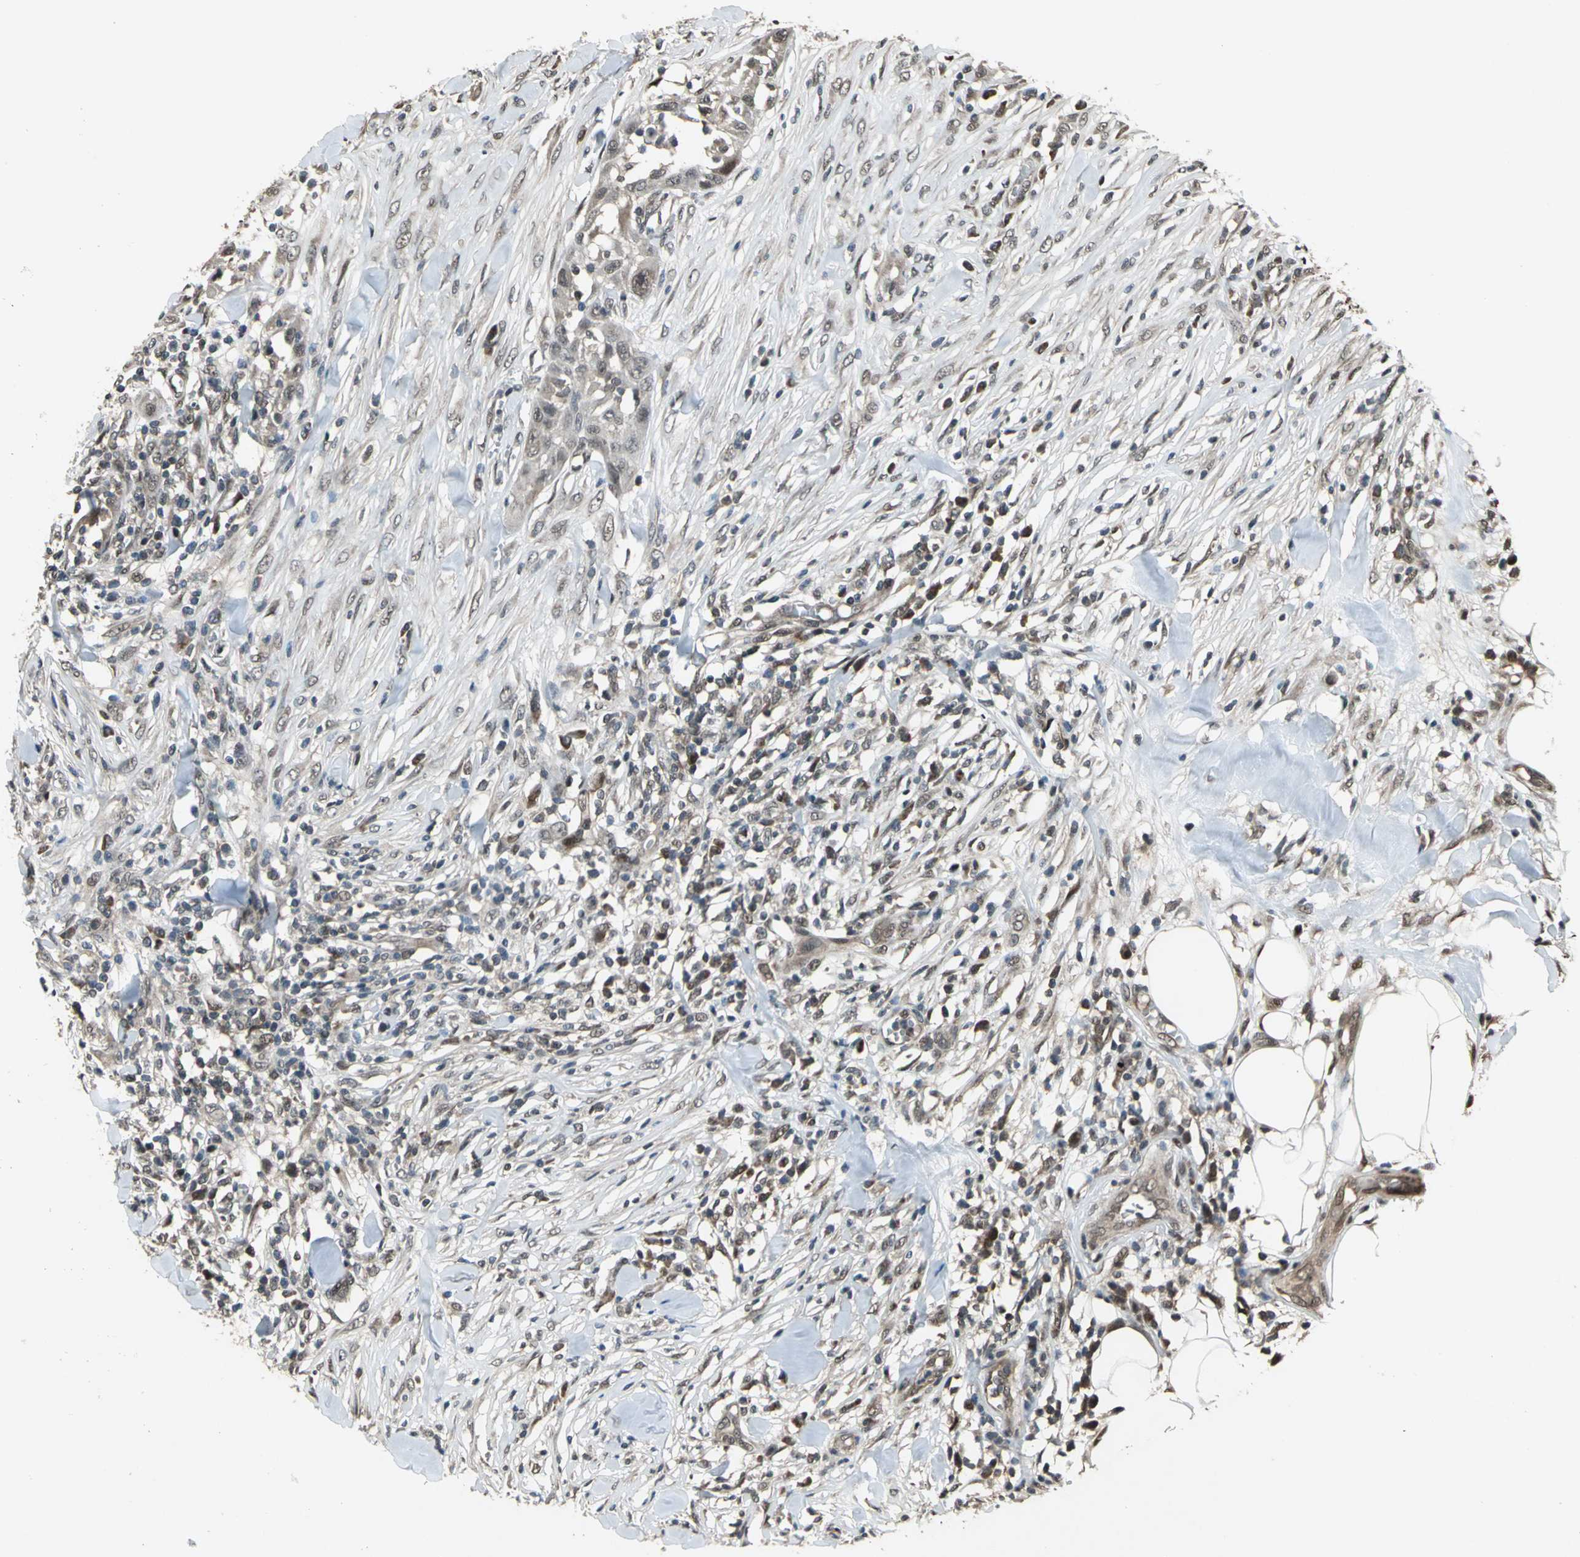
{"staining": {"intensity": "weak", "quantity": ">75%", "location": "cytoplasmic/membranous,nuclear"}, "tissue": "skin cancer", "cell_type": "Tumor cells", "image_type": "cancer", "snomed": [{"axis": "morphology", "description": "Squamous cell carcinoma, NOS"}, {"axis": "topography", "description": "Skin"}], "caption": "Skin cancer (squamous cell carcinoma) stained with a brown dye shows weak cytoplasmic/membranous and nuclear positive staining in approximately >75% of tumor cells.", "gene": "COPS5", "patient": {"sex": "male", "age": 24}}